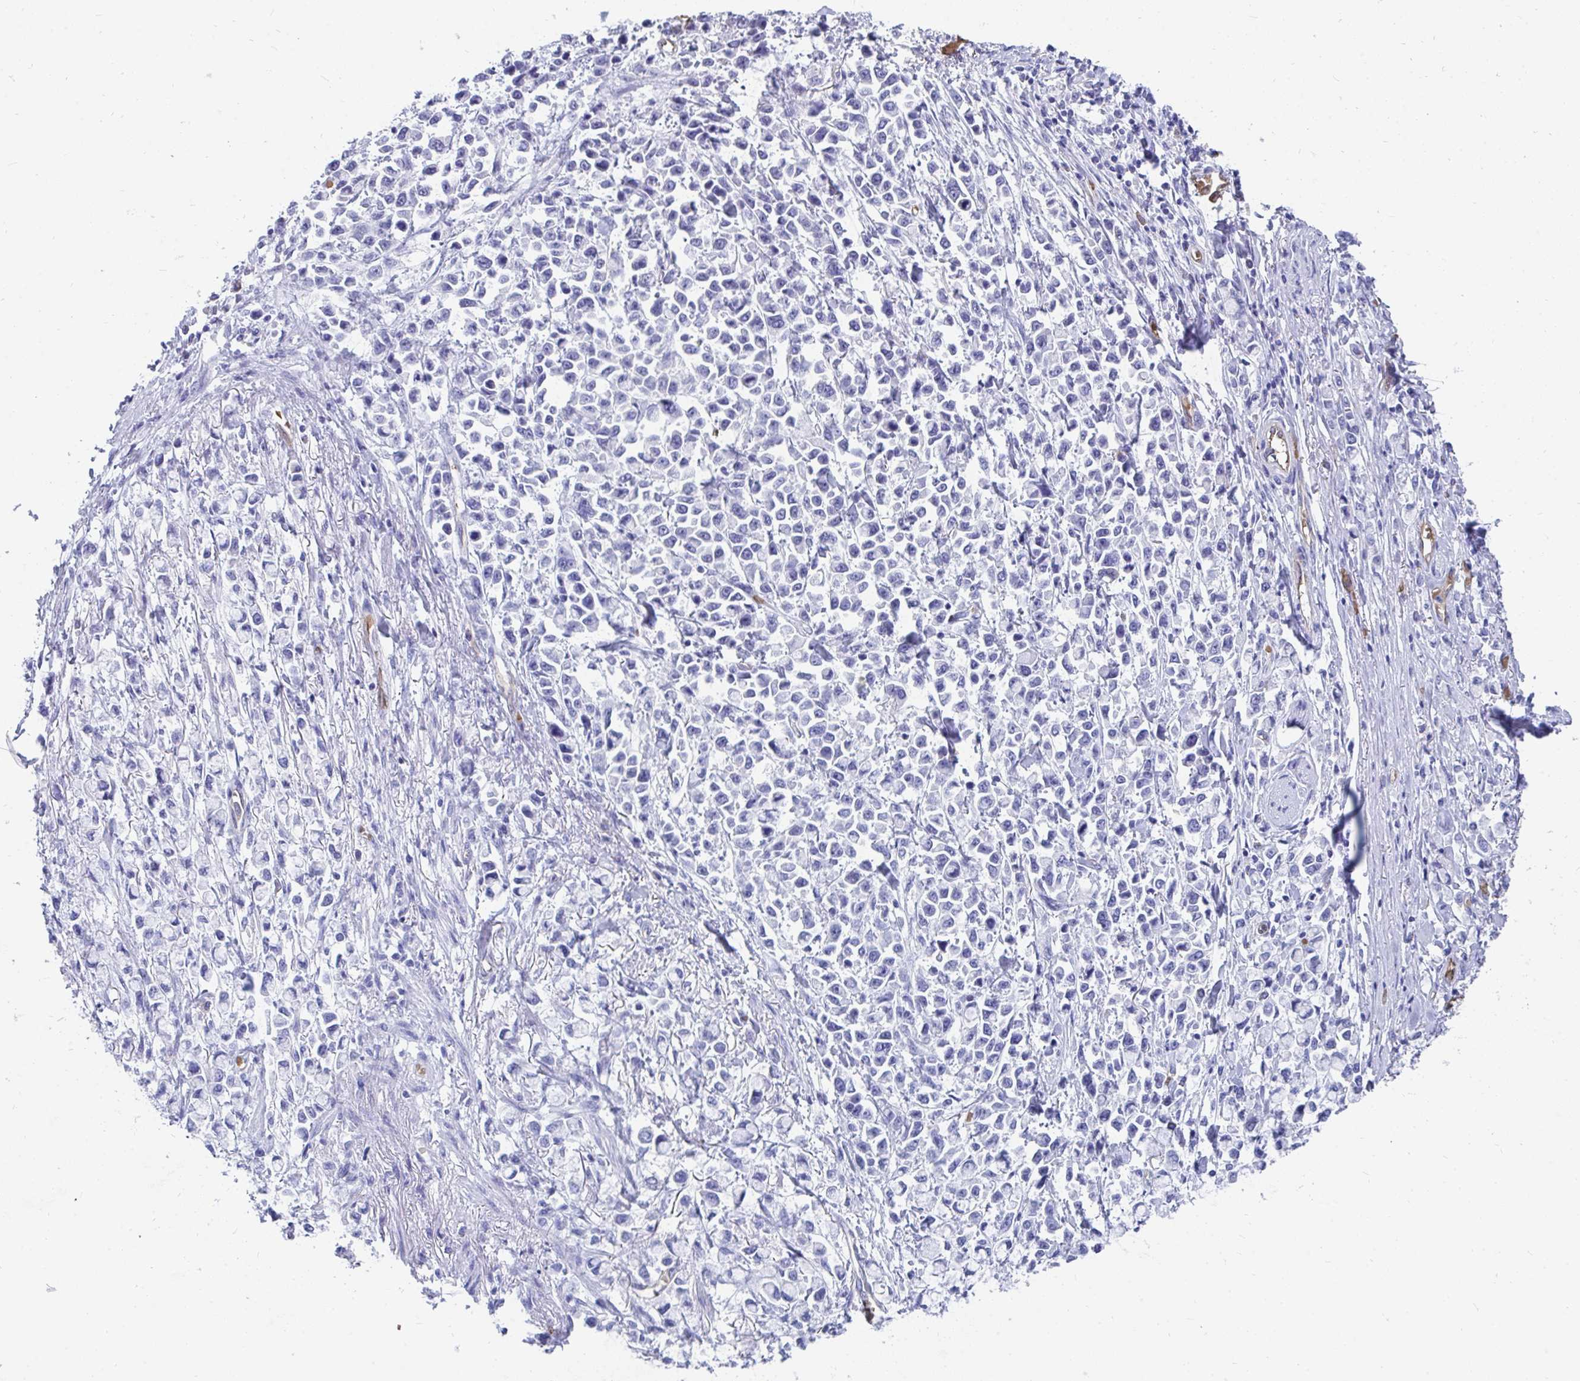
{"staining": {"intensity": "negative", "quantity": "none", "location": "none"}, "tissue": "stomach cancer", "cell_type": "Tumor cells", "image_type": "cancer", "snomed": [{"axis": "morphology", "description": "Adenocarcinoma, NOS"}, {"axis": "topography", "description": "Stomach"}], "caption": "A photomicrograph of human stomach adenocarcinoma is negative for staining in tumor cells.", "gene": "MROH2B", "patient": {"sex": "female", "age": 81}}